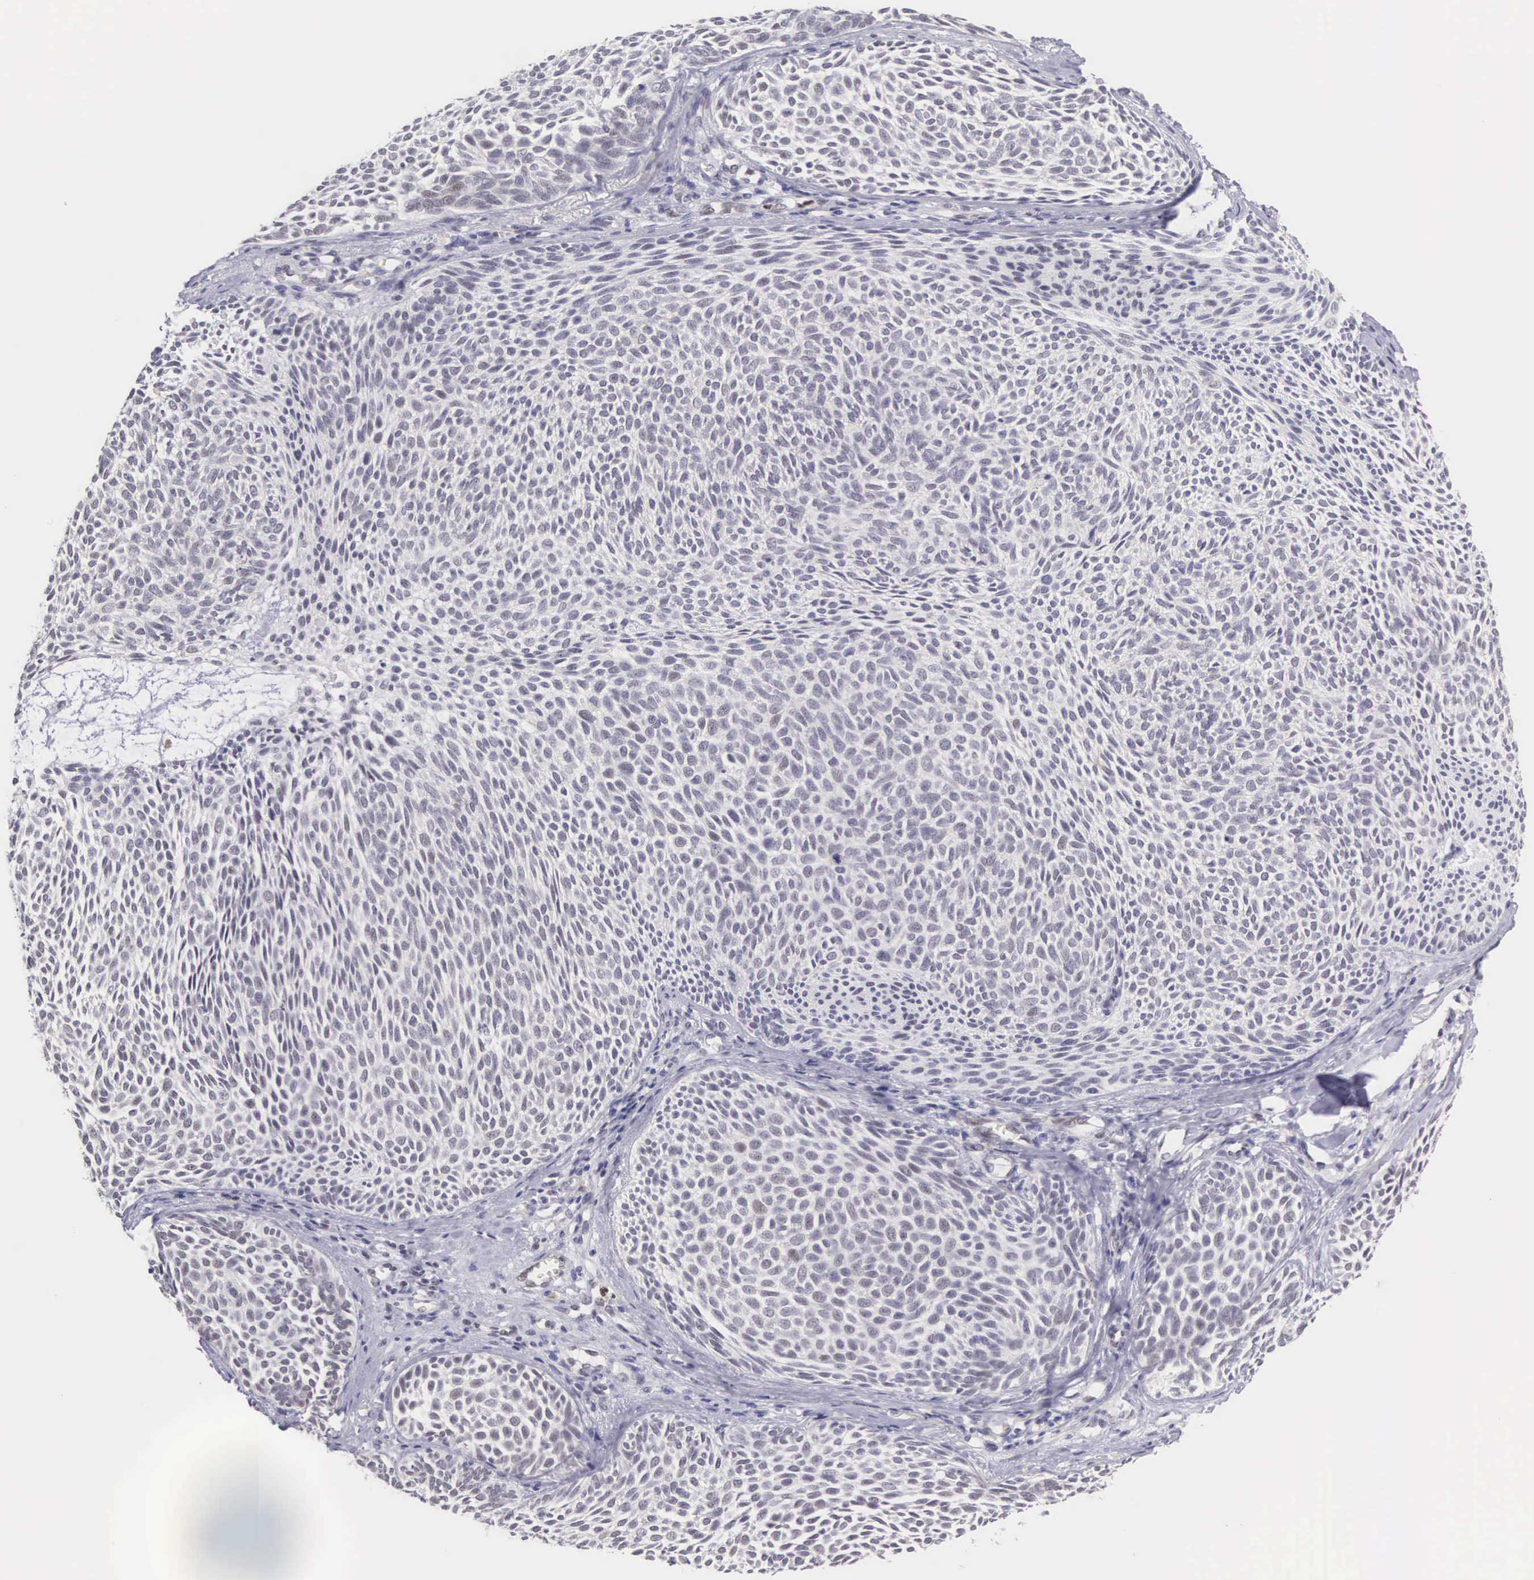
{"staining": {"intensity": "negative", "quantity": "none", "location": "none"}, "tissue": "skin cancer", "cell_type": "Tumor cells", "image_type": "cancer", "snomed": [{"axis": "morphology", "description": "Basal cell carcinoma"}, {"axis": "topography", "description": "Skin"}], "caption": "Skin basal cell carcinoma was stained to show a protein in brown. There is no significant staining in tumor cells. (Stains: DAB (3,3'-diaminobenzidine) immunohistochemistry (IHC) with hematoxylin counter stain, Microscopy: brightfield microscopy at high magnification).", "gene": "GRK3", "patient": {"sex": "male", "age": 84}}